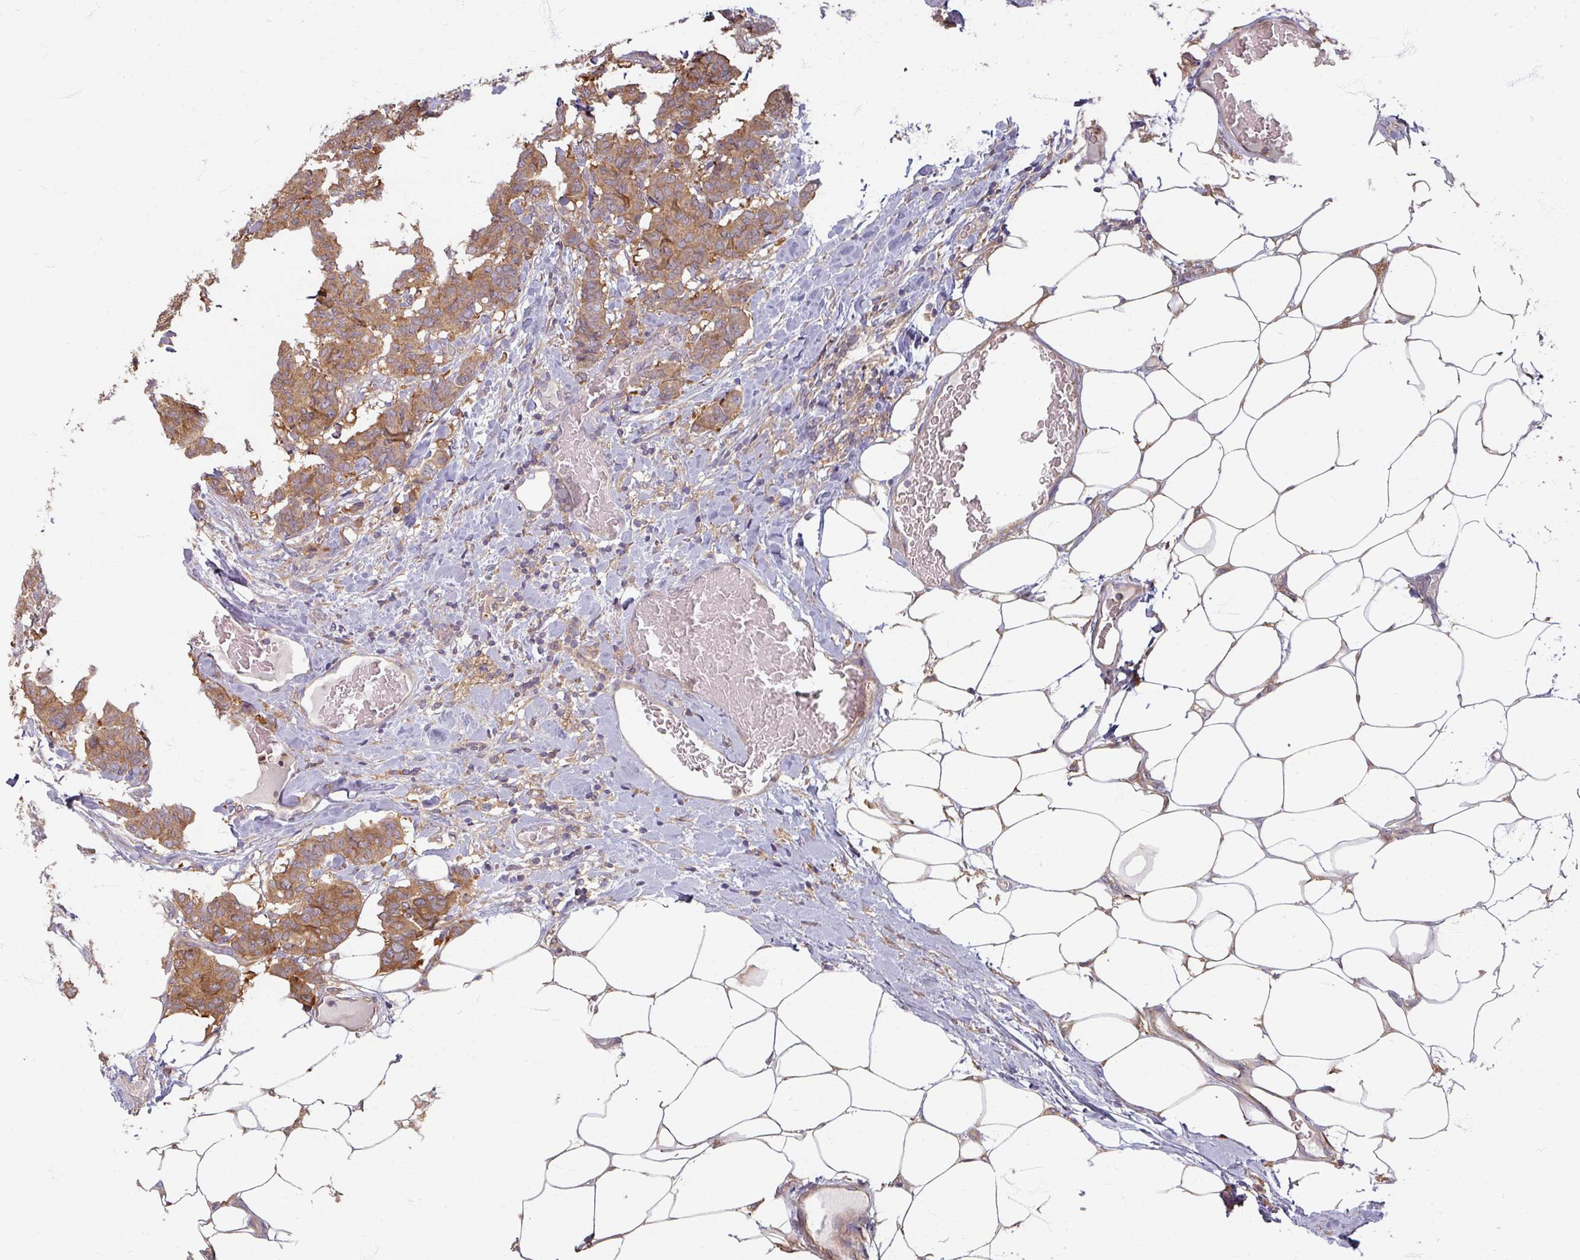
{"staining": {"intensity": "moderate", "quantity": ">75%", "location": "cytoplasmic/membranous"}, "tissue": "breast cancer", "cell_type": "Tumor cells", "image_type": "cancer", "snomed": [{"axis": "morphology", "description": "Duct carcinoma"}, {"axis": "topography", "description": "Breast"}], "caption": "This histopathology image reveals breast cancer (intraductal carcinoma) stained with immunohistochemistry (IHC) to label a protein in brown. The cytoplasmic/membranous of tumor cells show moderate positivity for the protein. Nuclei are counter-stained blue.", "gene": "STAM", "patient": {"sex": "female", "age": 75}}